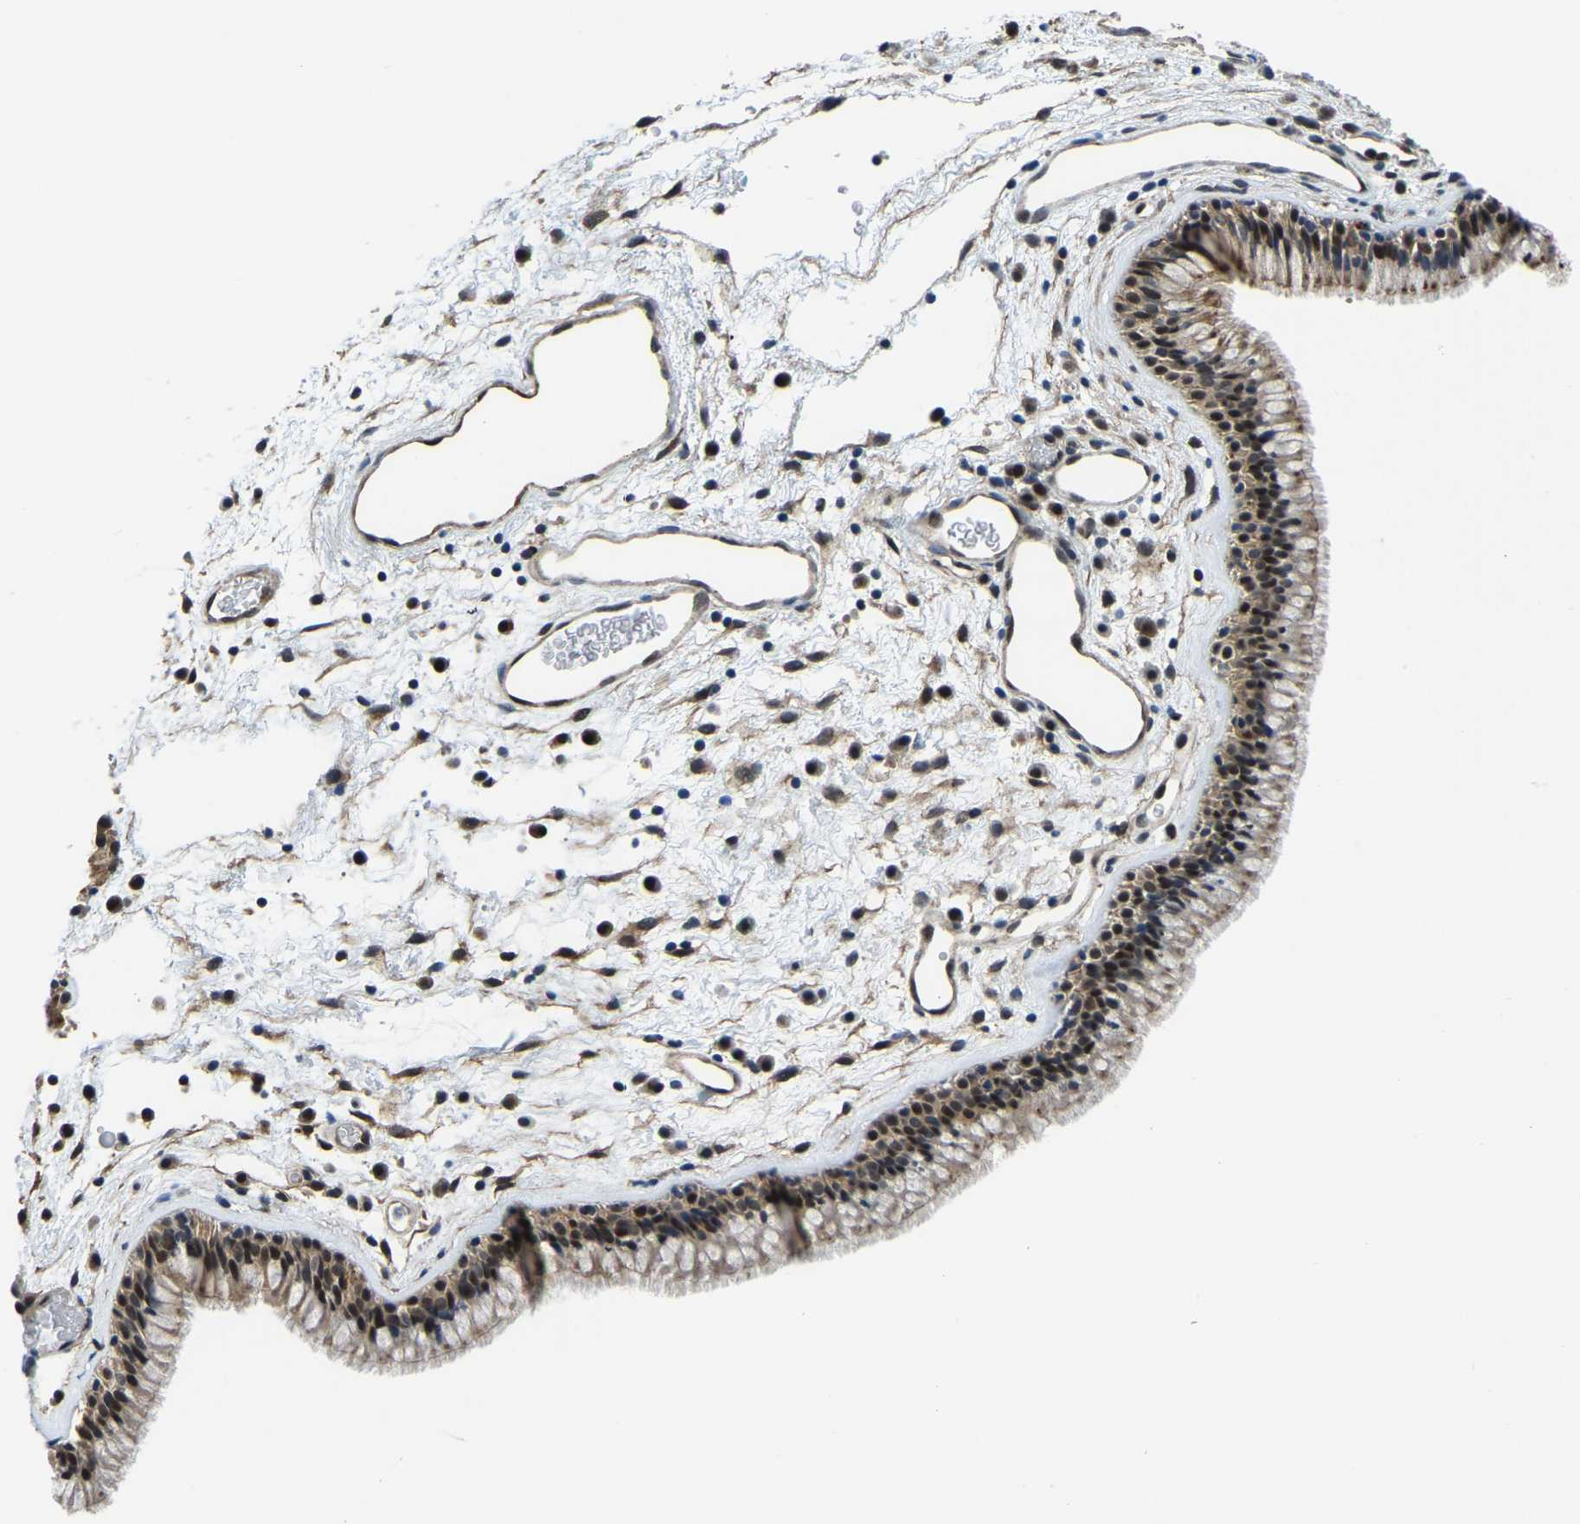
{"staining": {"intensity": "strong", "quantity": ">75%", "location": "cytoplasmic/membranous,nuclear"}, "tissue": "nasopharynx", "cell_type": "Respiratory epithelial cells", "image_type": "normal", "snomed": [{"axis": "morphology", "description": "Normal tissue, NOS"}, {"axis": "morphology", "description": "Inflammation, NOS"}, {"axis": "topography", "description": "Nasopharynx"}], "caption": "The micrograph demonstrates staining of unremarkable nasopharynx, revealing strong cytoplasmic/membranous,nuclear protein expression (brown color) within respiratory epithelial cells.", "gene": "DFFA", "patient": {"sex": "male", "age": 48}}